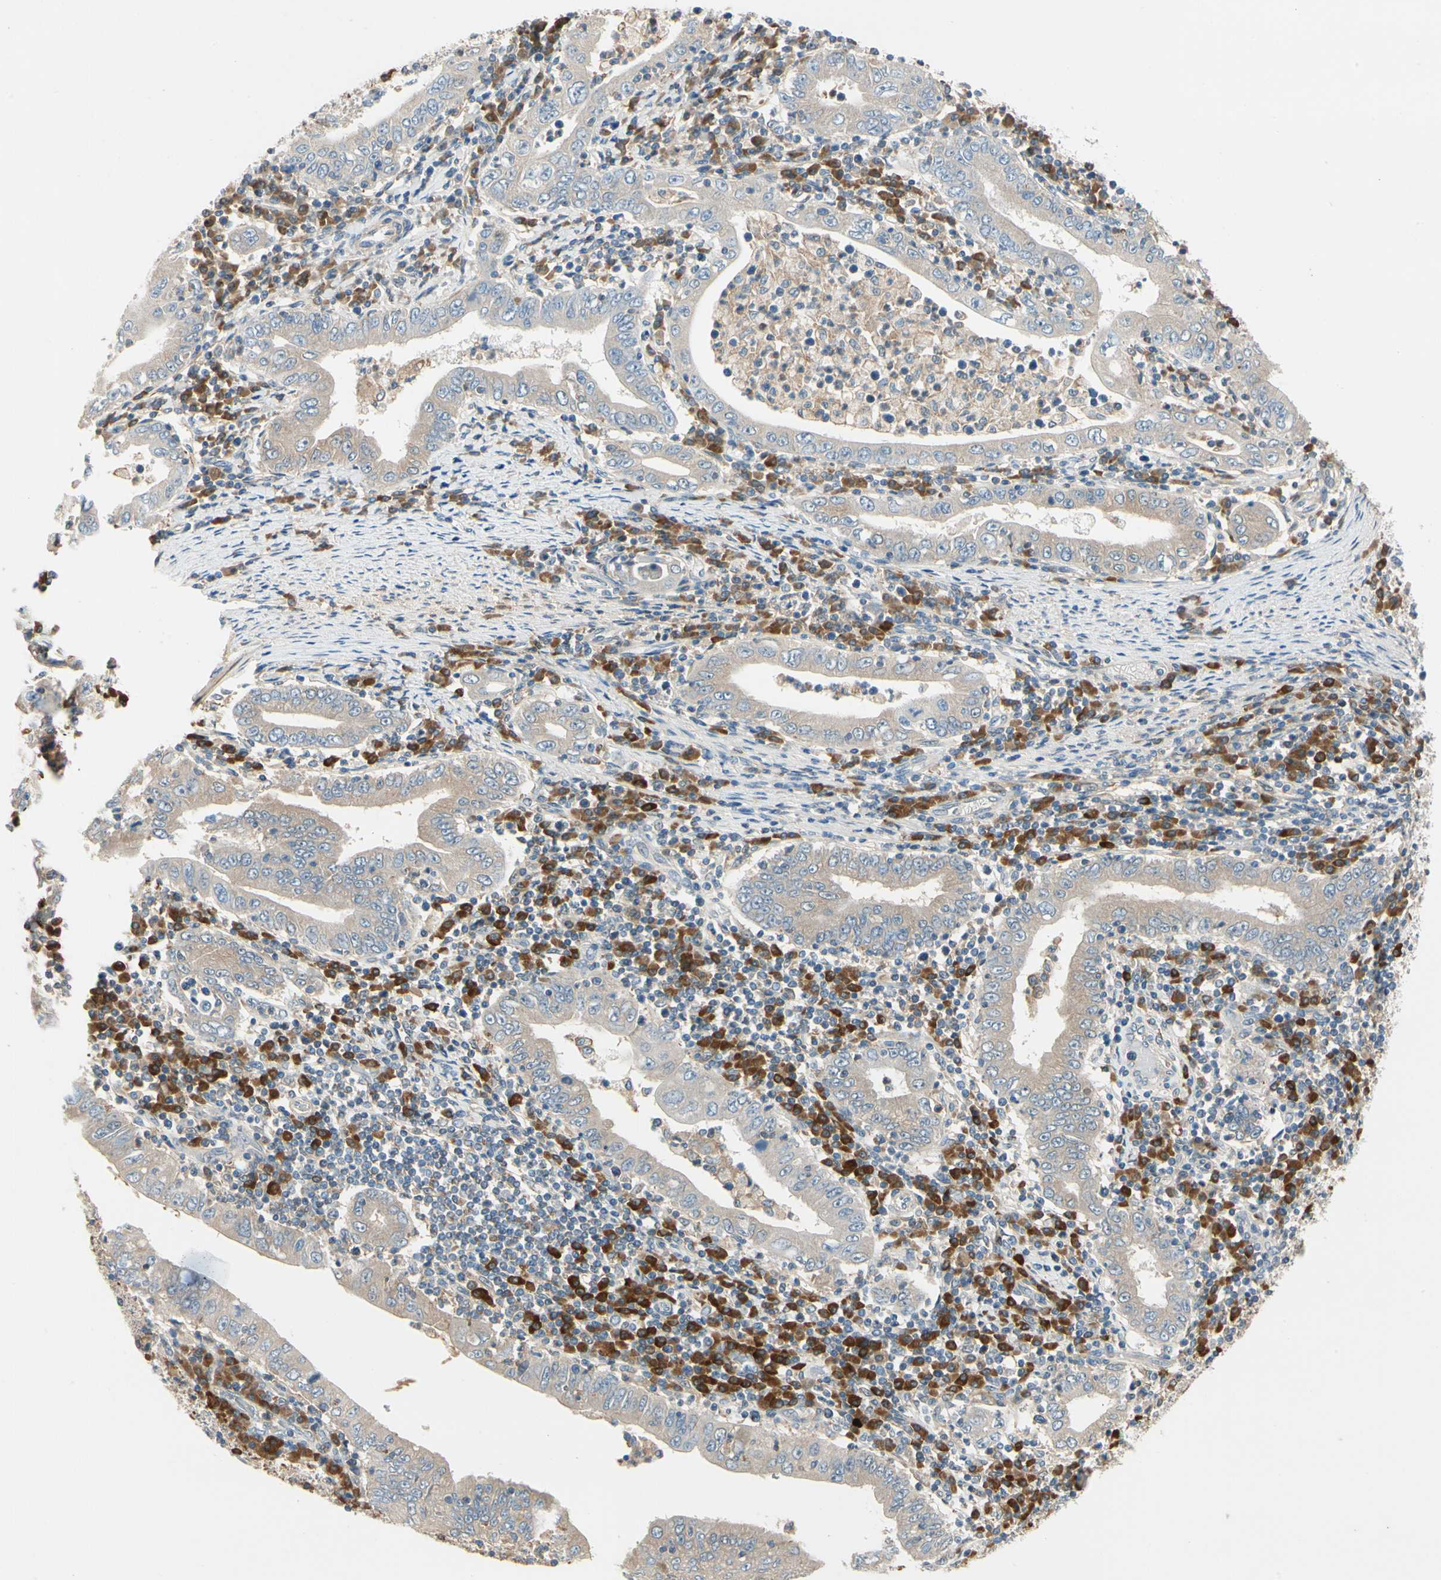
{"staining": {"intensity": "weak", "quantity": ">75%", "location": "cytoplasmic/membranous"}, "tissue": "stomach cancer", "cell_type": "Tumor cells", "image_type": "cancer", "snomed": [{"axis": "morphology", "description": "Normal tissue, NOS"}, {"axis": "morphology", "description": "Adenocarcinoma, NOS"}, {"axis": "topography", "description": "Esophagus"}, {"axis": "topography", "description": "Stomach, upper"}, {"axis": "topography", "description": "Peripheral nerve tissue"}], "caption": "A low amount of weak cytoplasmic/membranous staining is seen in about >75% of tumor cells in stomach cancer (adenocarcinoma) tissue.", "gene": "WIPI1", "patient": {"sex": "male", "age": 62}}